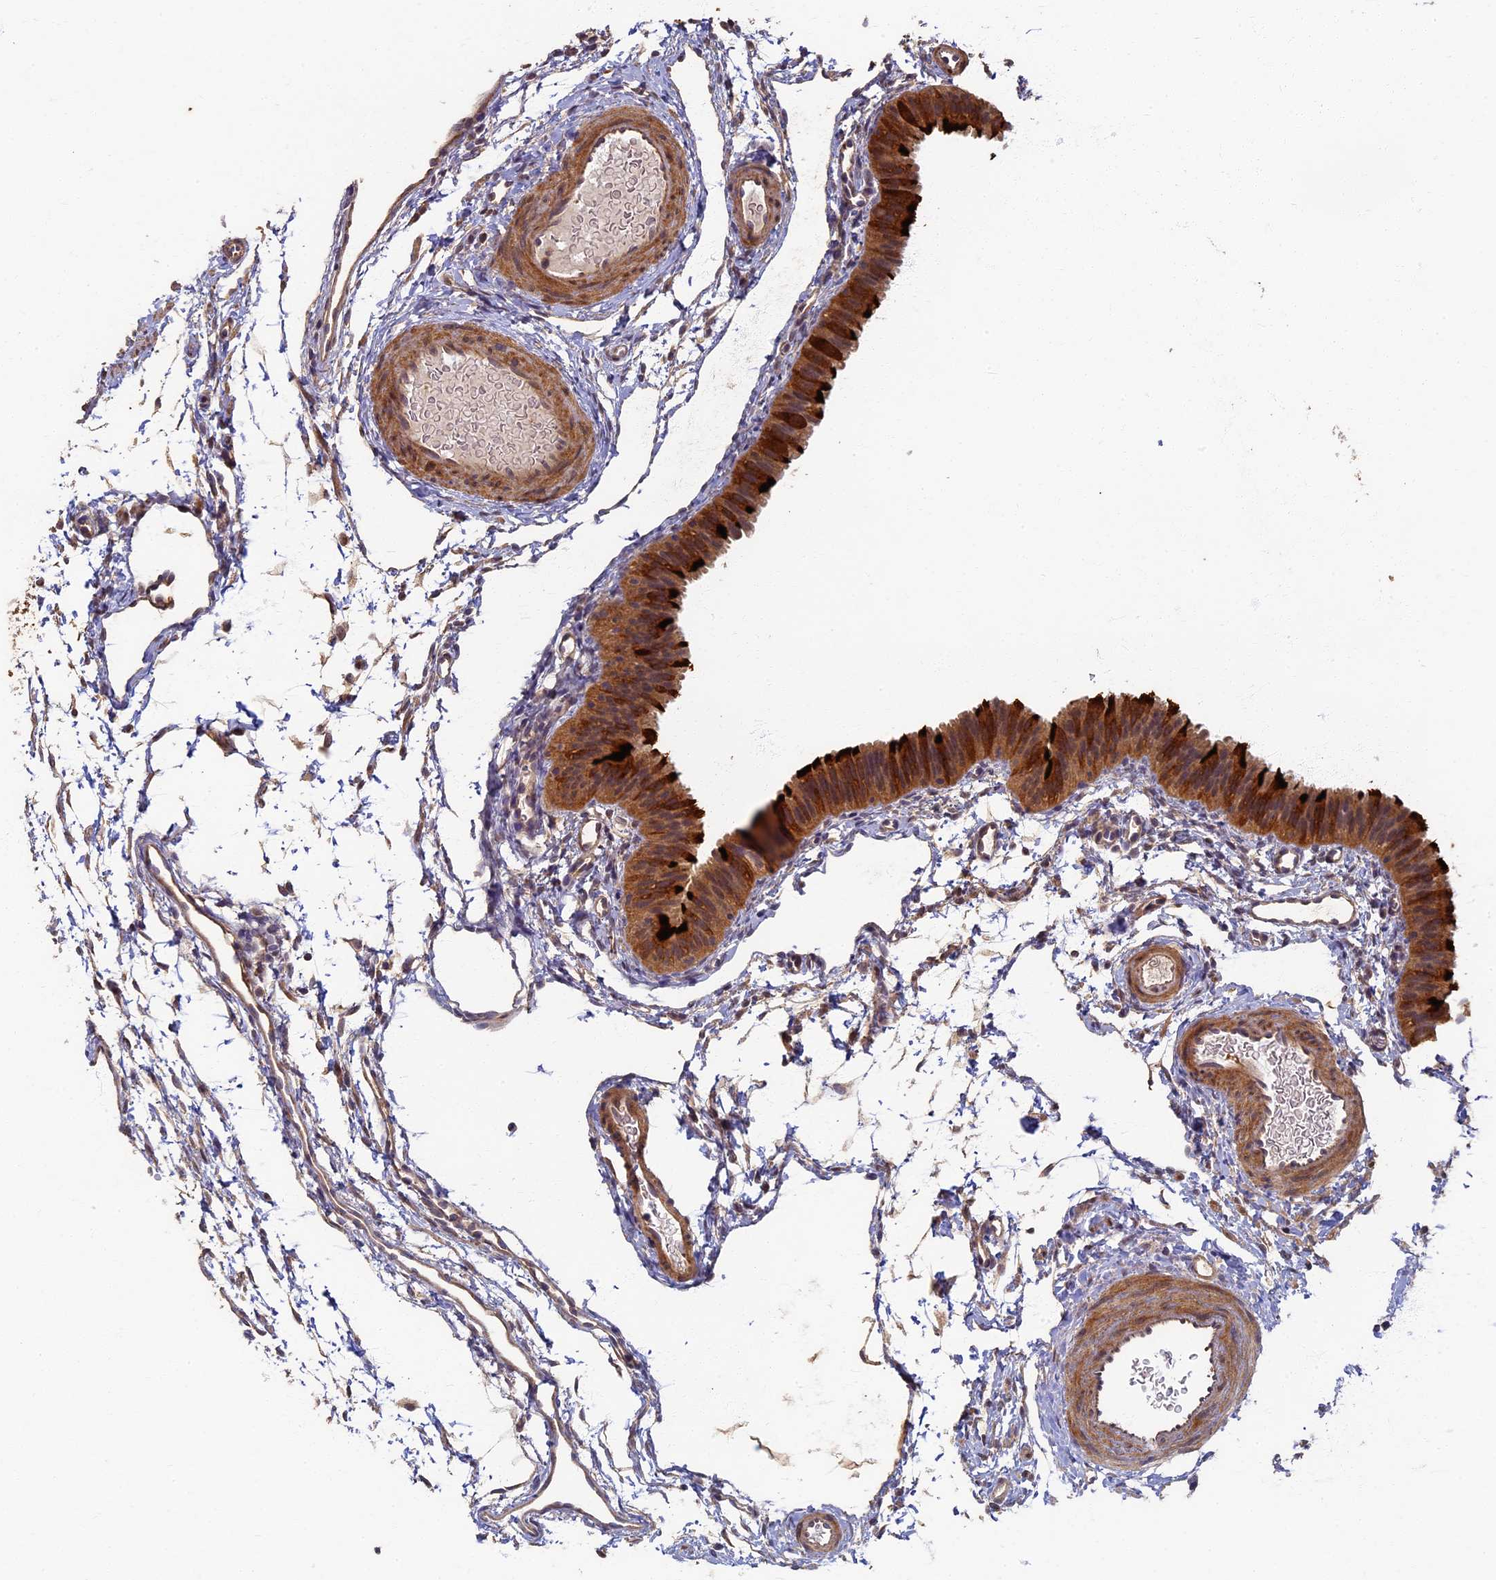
{"staining": {"intensity": "strong", "quantity": ">75%", "location": "cytoplasmic/membranous"}, "tissue": "fallopian tube", "cell_type": "Glandular cells", "image_type": "normal", "snomed": [{"axis": "morphology", "description": "Normal tissue, NOS"}, {"axis": "topography", "description": "Fallopian tube"}], "caption": "Protein expression analysis of unremarkable fallopian tube reveals strong cytoplasmic/membranous positivity in approximately >75% of glandular cells. (Stains: DAB in brown, nuclei in blue, Microscopy: brightfield microscopy at high magnification).", "gene": "RSPH3", "patient": {"sex": "female", "age": 35}}